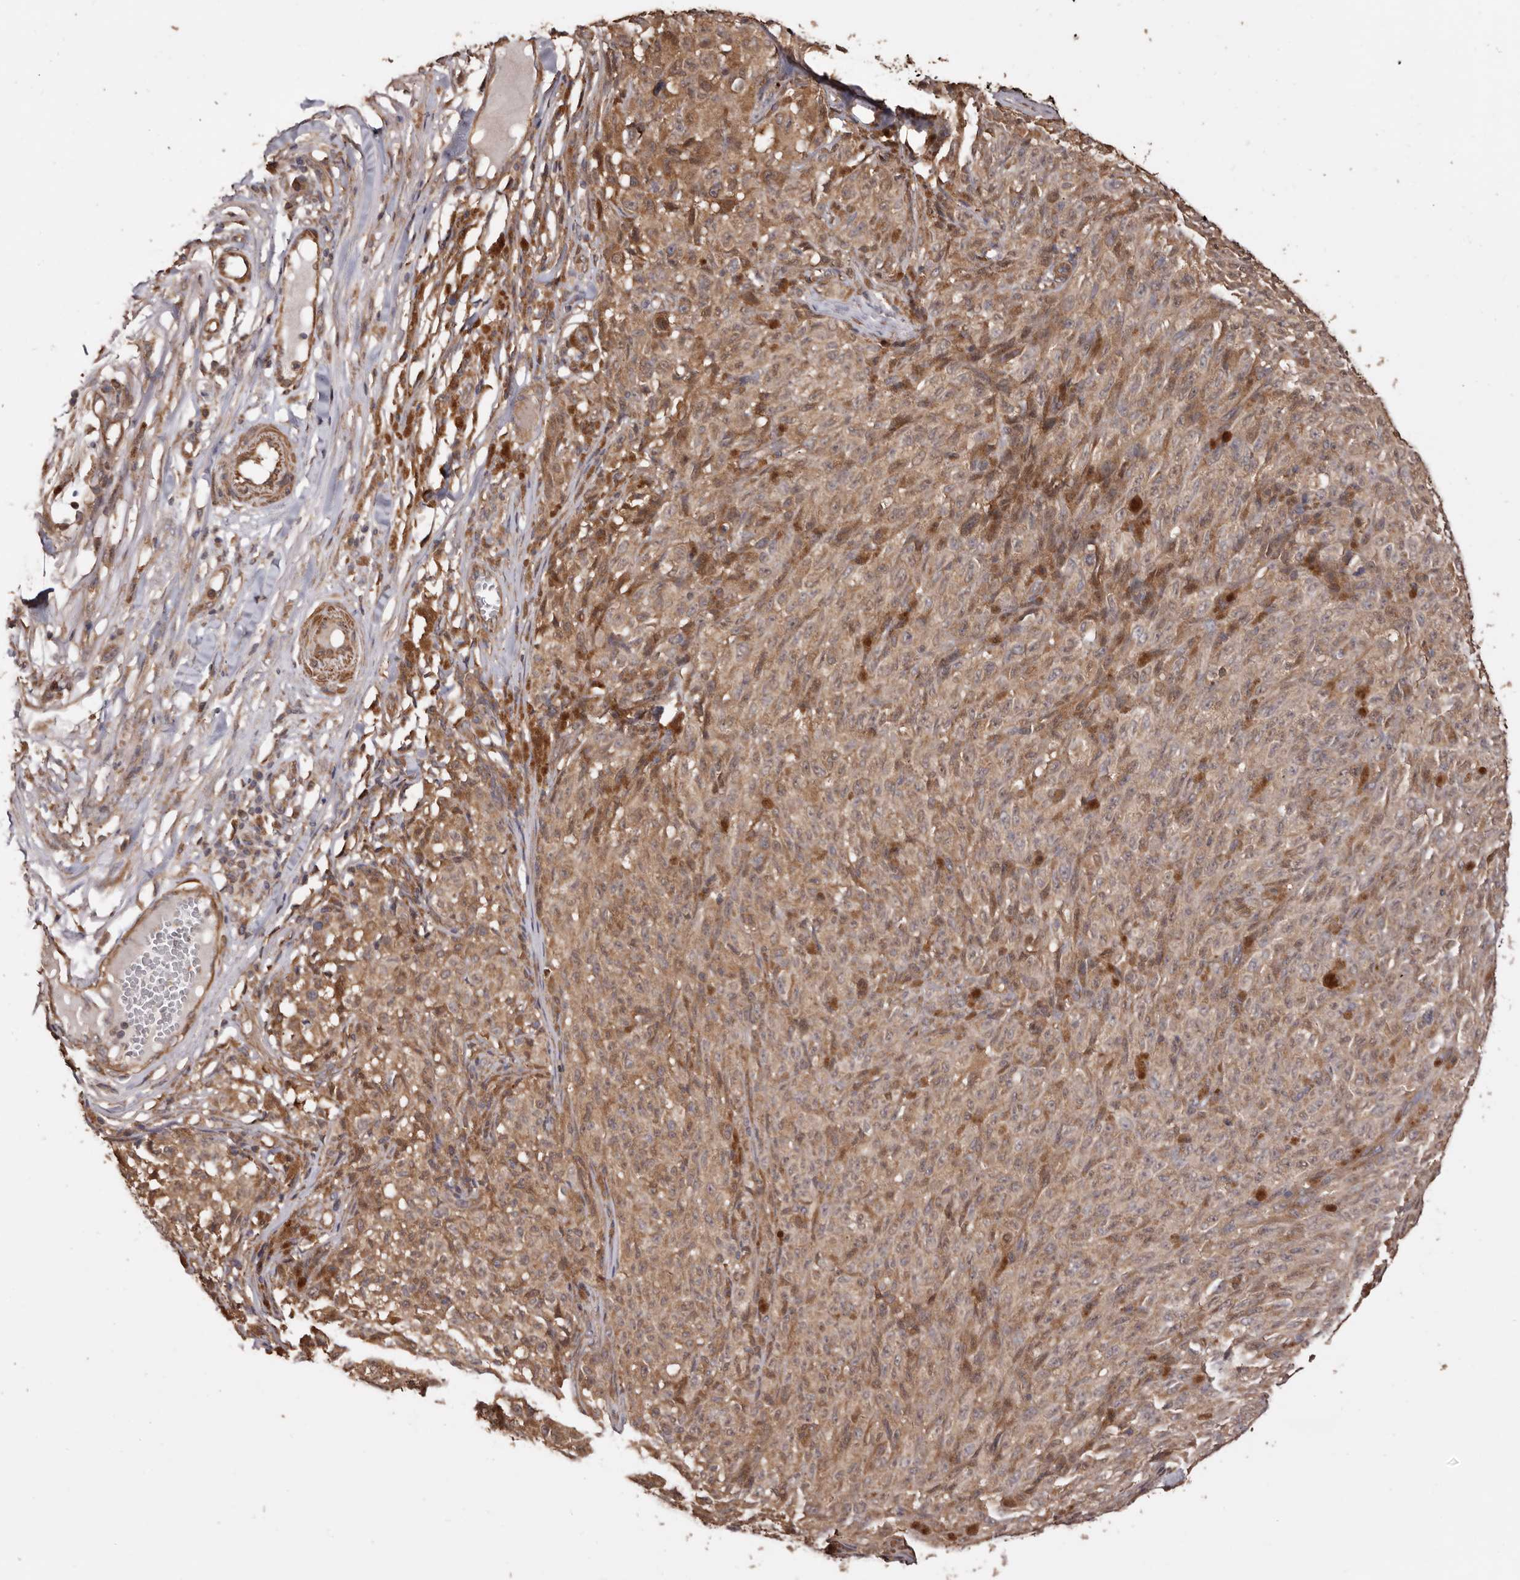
{"staining": {"intensity": "weak", "quantity": "25%-75%", "location": "cytoplasmic/membranous"}, "tissue": "melanoma", "cell_type": "Tumor cells", "image_type": "cancer", "snomed": [{"axis": "morphology", "description": "Malignant melanoma, NOS"}, {"axis": "topography", "description": "Skin"}], "caption": "This histopathology image shows IHC staining of malignant melanoma, with low weak cytoplasmic/membranous staining in about 25%-75% of tumor cells.", "gene": "COQ8B", "patient": {"sex": "female", "age": 82}}